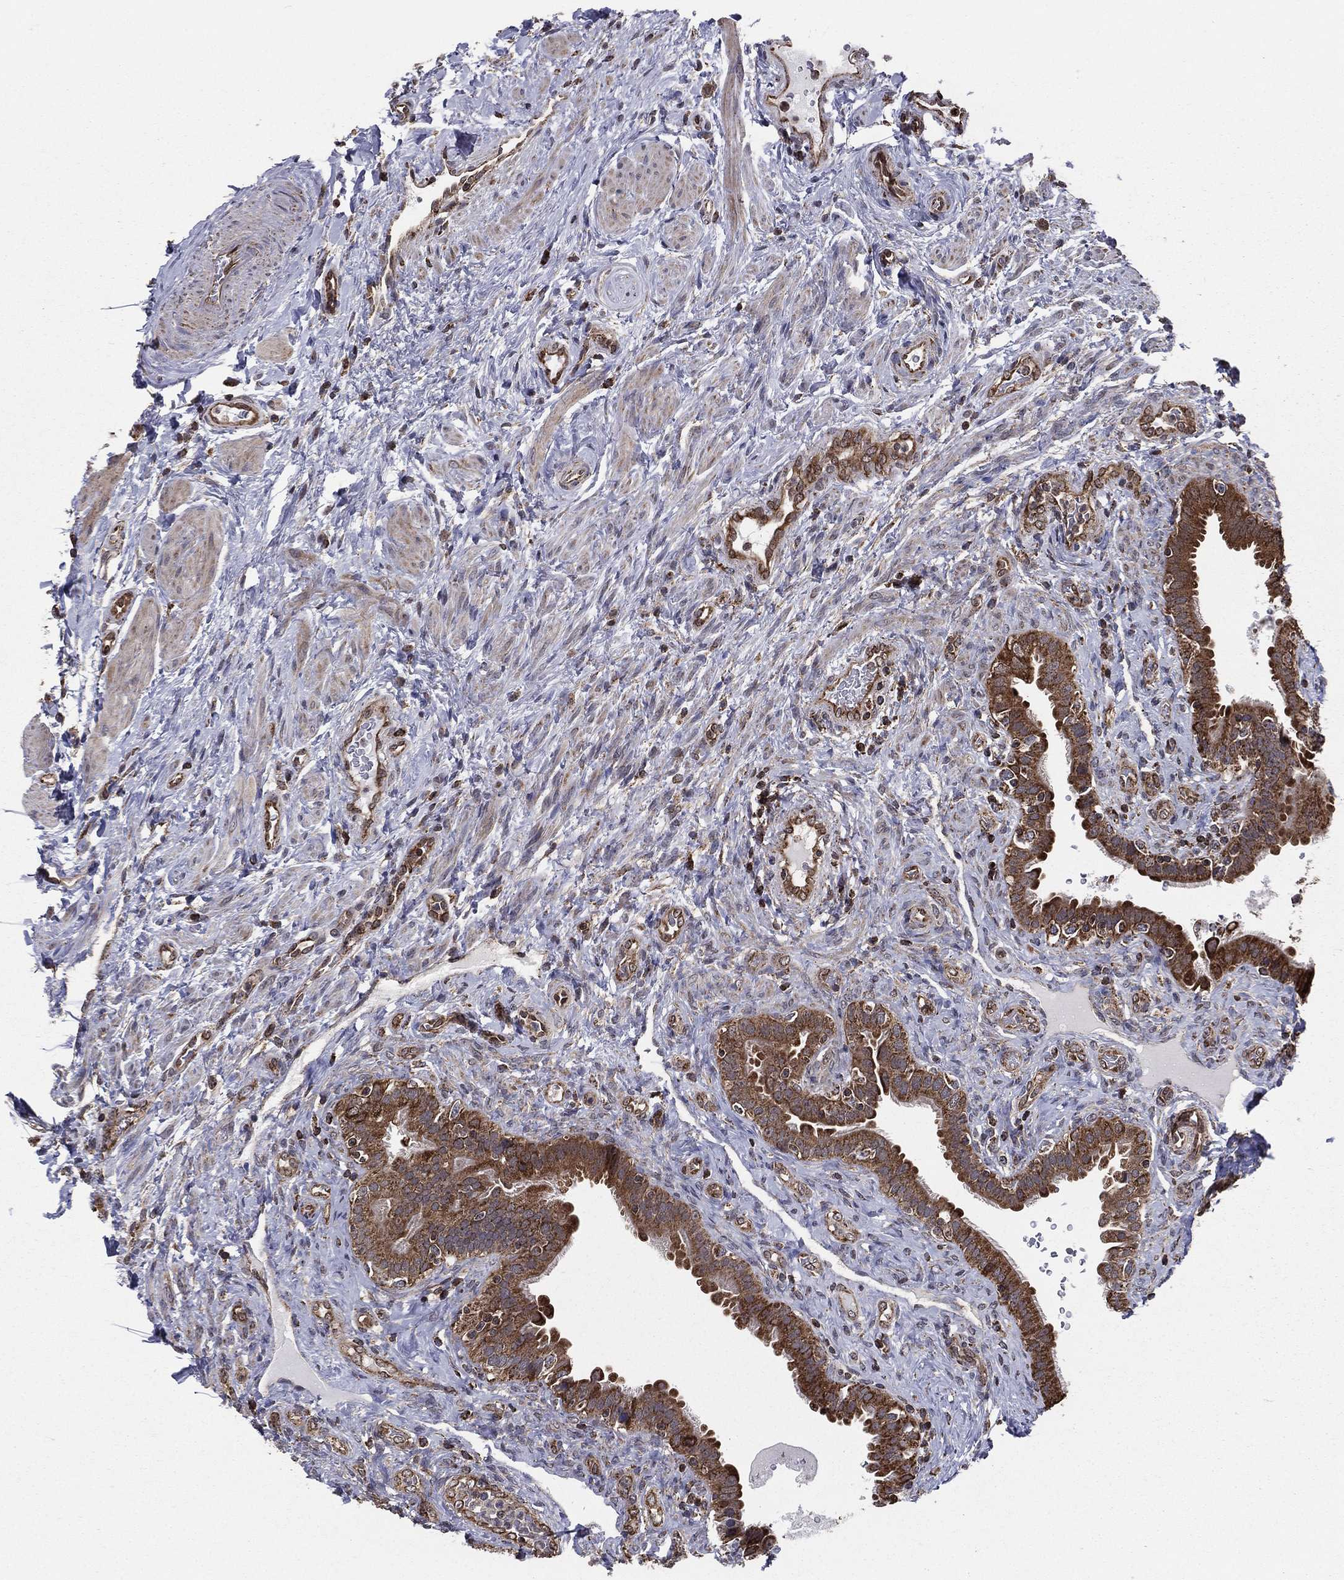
{"staining": {"intensity": "moderate", "quantity": ">75%", "location": "cytoplasmic/membranous"}, "tissue": "fallopian tube", "cell_type": "Glandular cells", "image_type": "normal", "snomed": [{"axis": "morphology", "description": "Normal tissue, NOS"}, {"axis": "topography", "description": "Fallopian tube"}], "caption": "This photomicrograph exhibits immunohistochemistry (IHC) staining of unremarkable fallopian tube, with medium moderate cytoplasmic/membranous staining in approximately >75% of glandular cells.", "gene": "ENSG00000288684", "patient": {"sex": "female", "age": 41}}